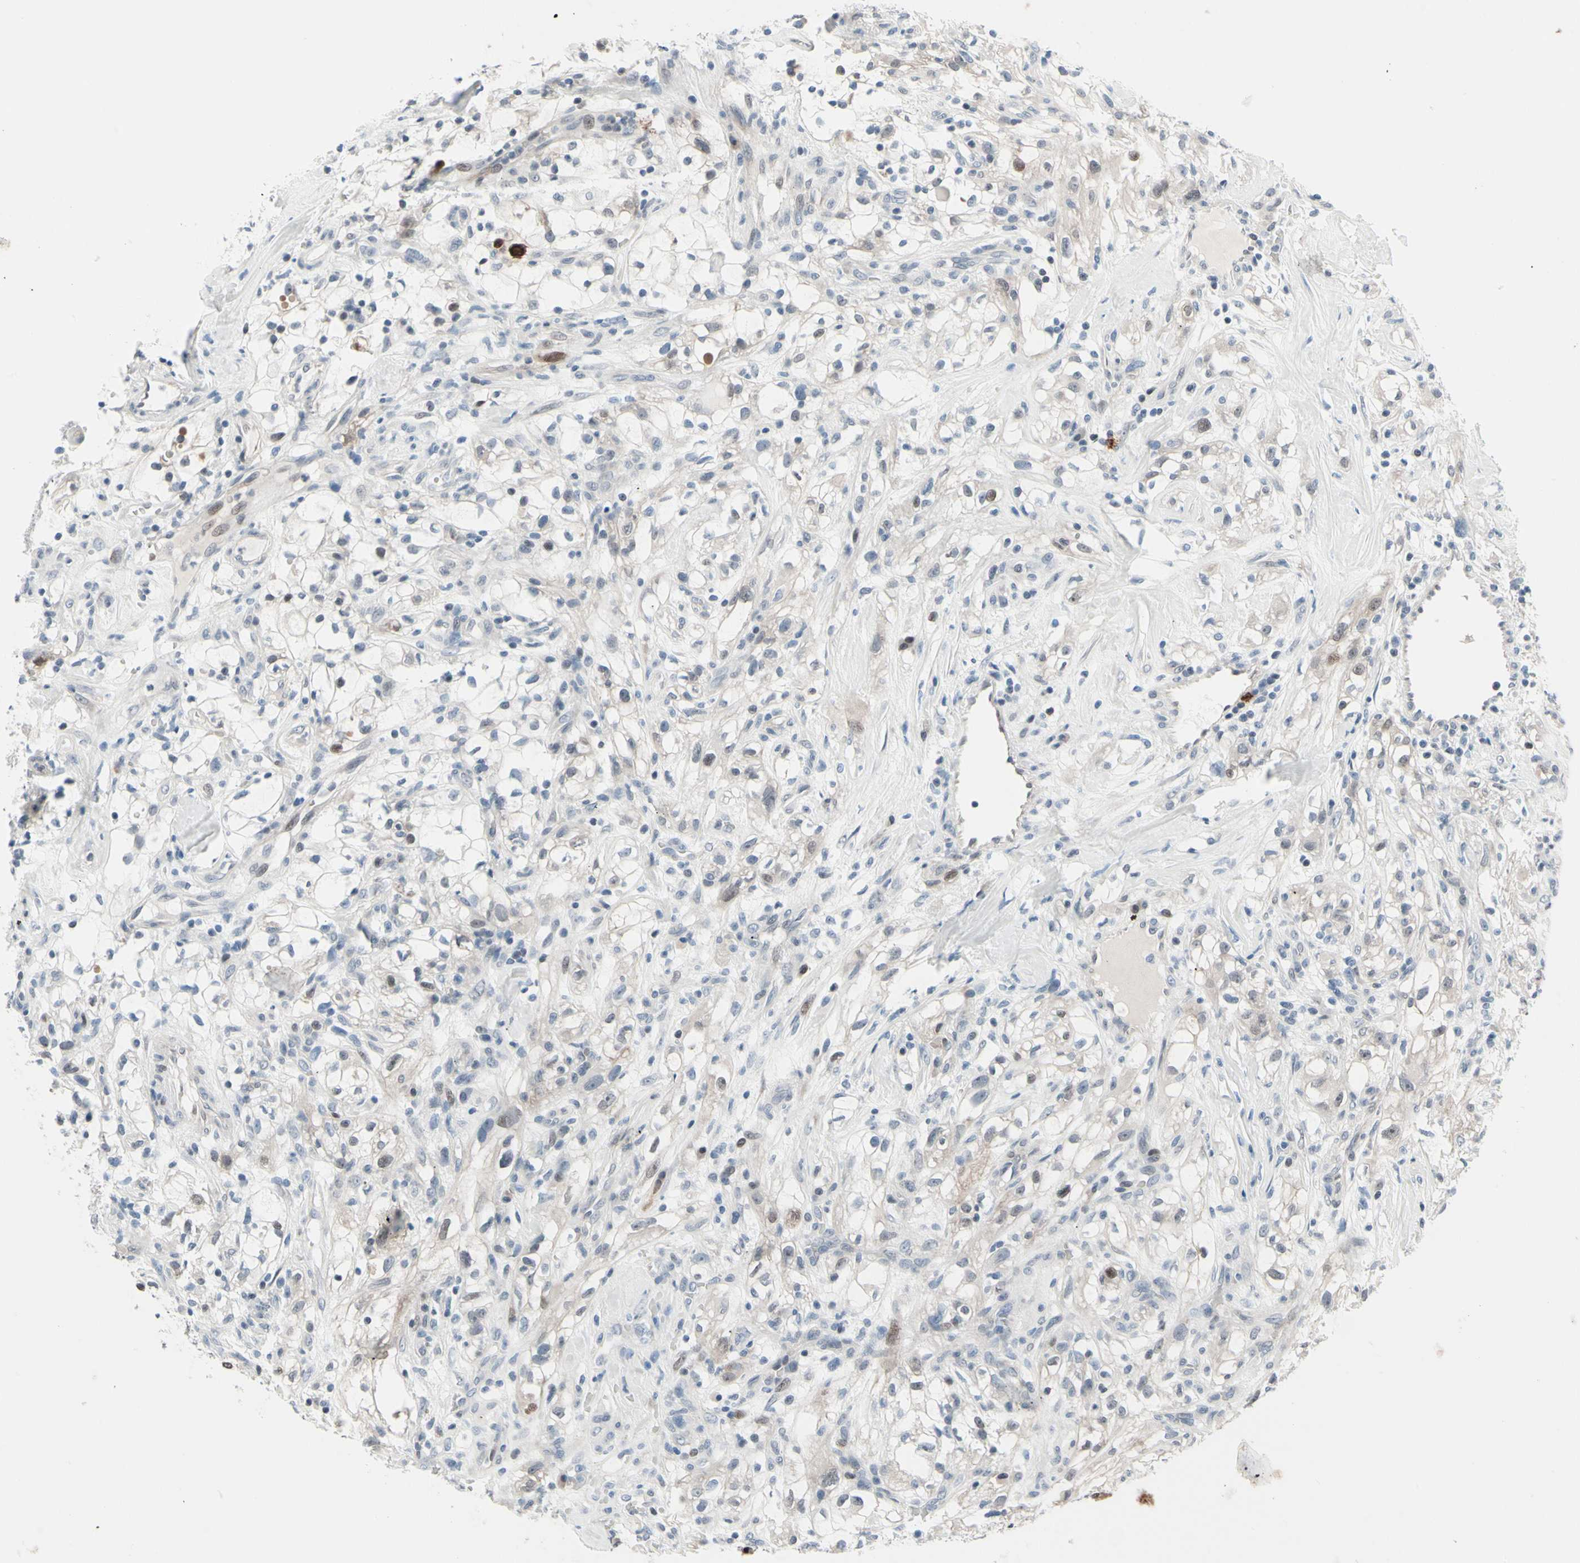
{"staining": {"intensity": "negative", "quantity": "none", "location": "none"}, "tissue": "renal cancer", "cell_type": "Tumor cells", "image_type": "cancer", "snomed": [{"axis": "morphology", "description": "Adenocarcinoma, NOS"}, {"axis": "topography", "description": "Kidney"}], "caption": "Renal adenocarcinoma was stained to show a protein in brown. There is no significant expression in tumor cells. The staining was performed using DAB to visualize the protein expression in brown, while the nuclei were stained in blue with hematoxylin (Magnification: 20x).", "gene": "TXN", "patient": {"sex": "female", "age": 60}}